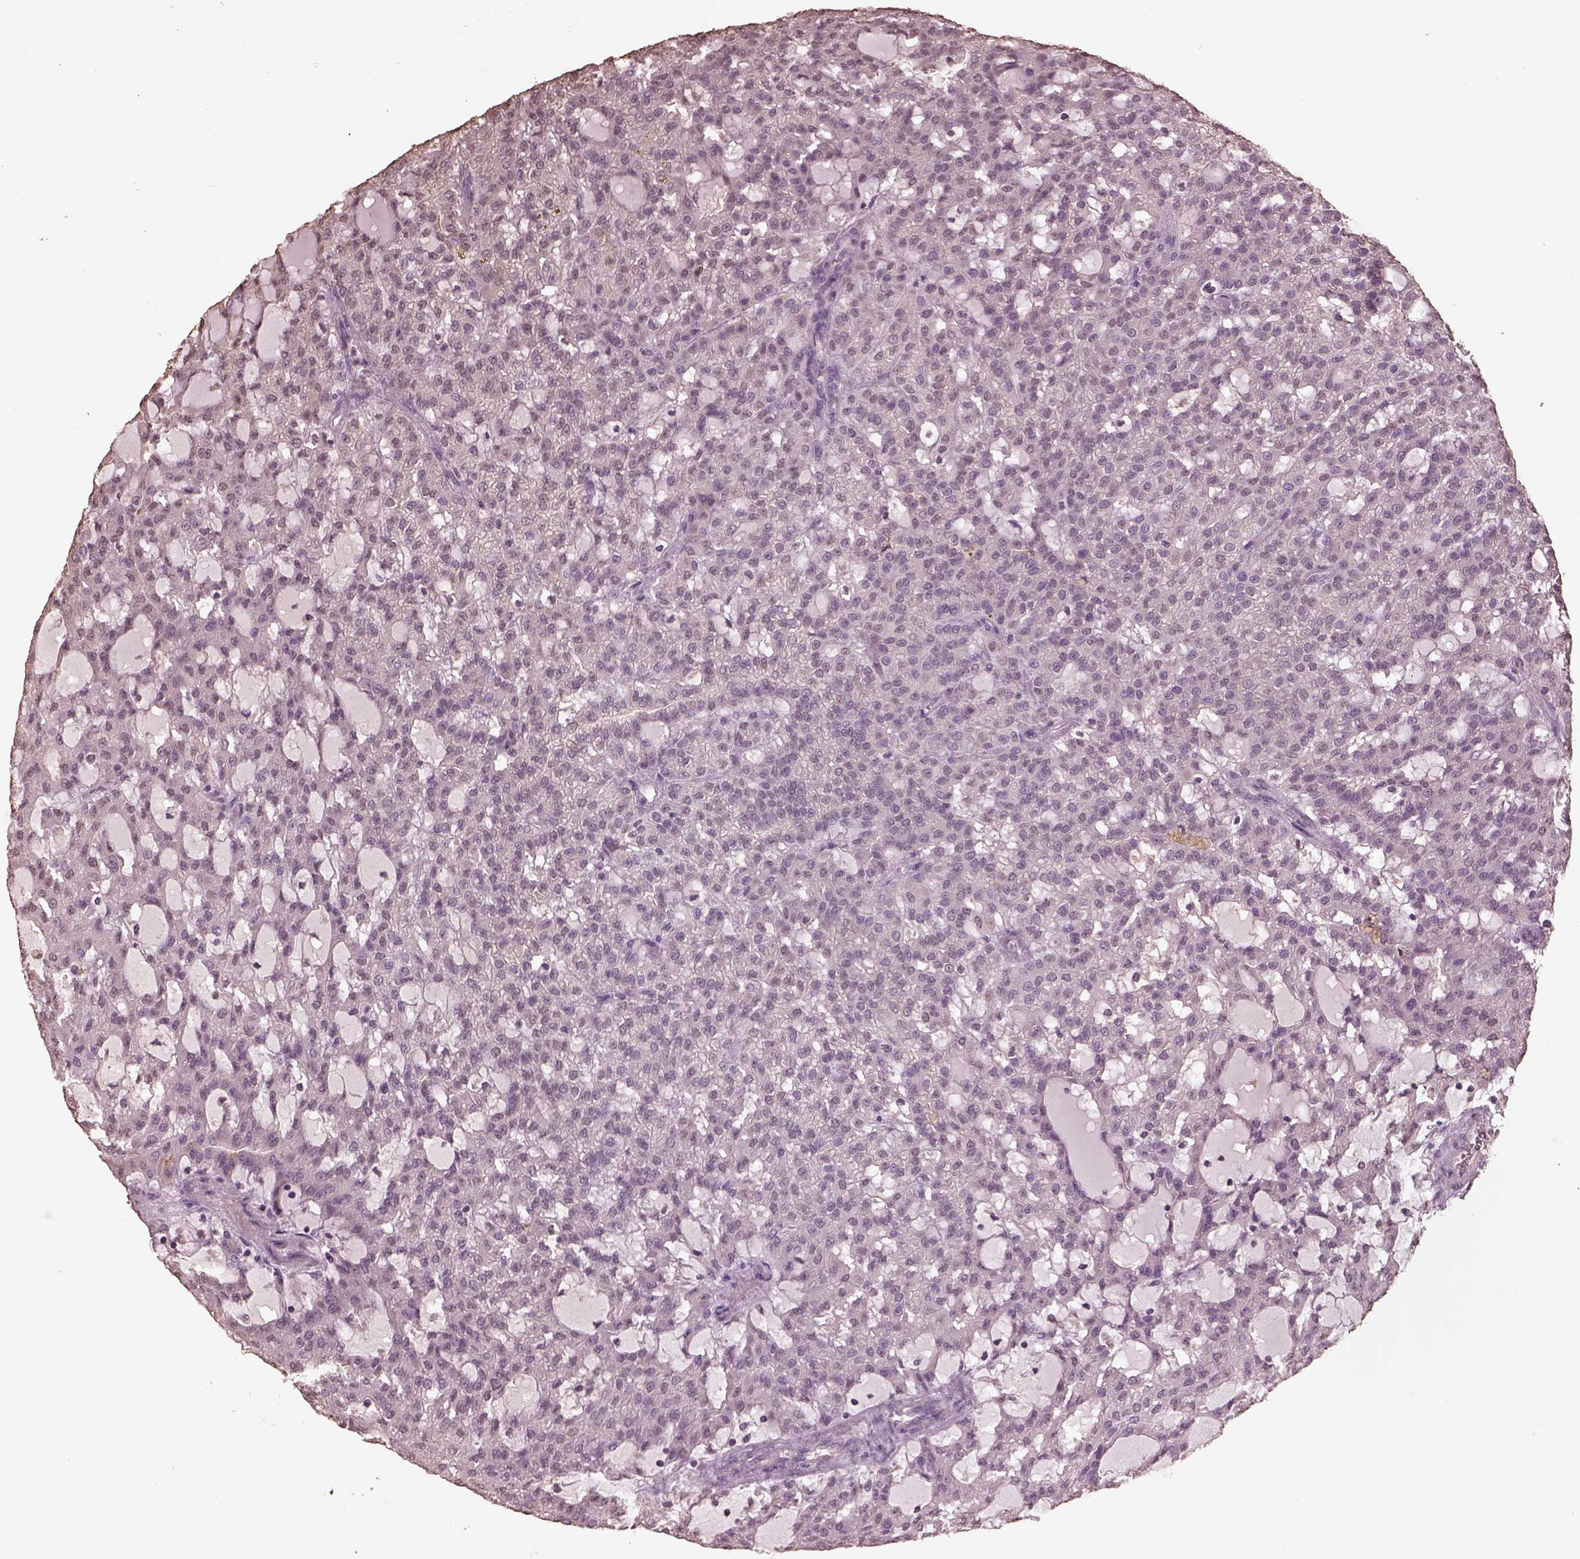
{"staining": {"intensity": "negative", "quantity": "none", "location": "none"}, "tissue": "renal cancer", "cell_type": "Tumor cells", "image_type": "cancer", "snomed": [{"axis": "morphology", "description": "Adenocarcinoma, NOS"}, {"axis": "topography", "description": "Kidney"}], "caption": "High power microscopy photomicrograph of an immunohistochemistry image of renal cancer (adenocarcinoma), revealing no significant positivity in tumor cells. (DAB (3,3'-diaminobenzidine) immunohistochemistry visualized using brightfield microscopy, high magnification).", "gene": "CPT1C", "patient": {"sex": "male", "age": 63}}